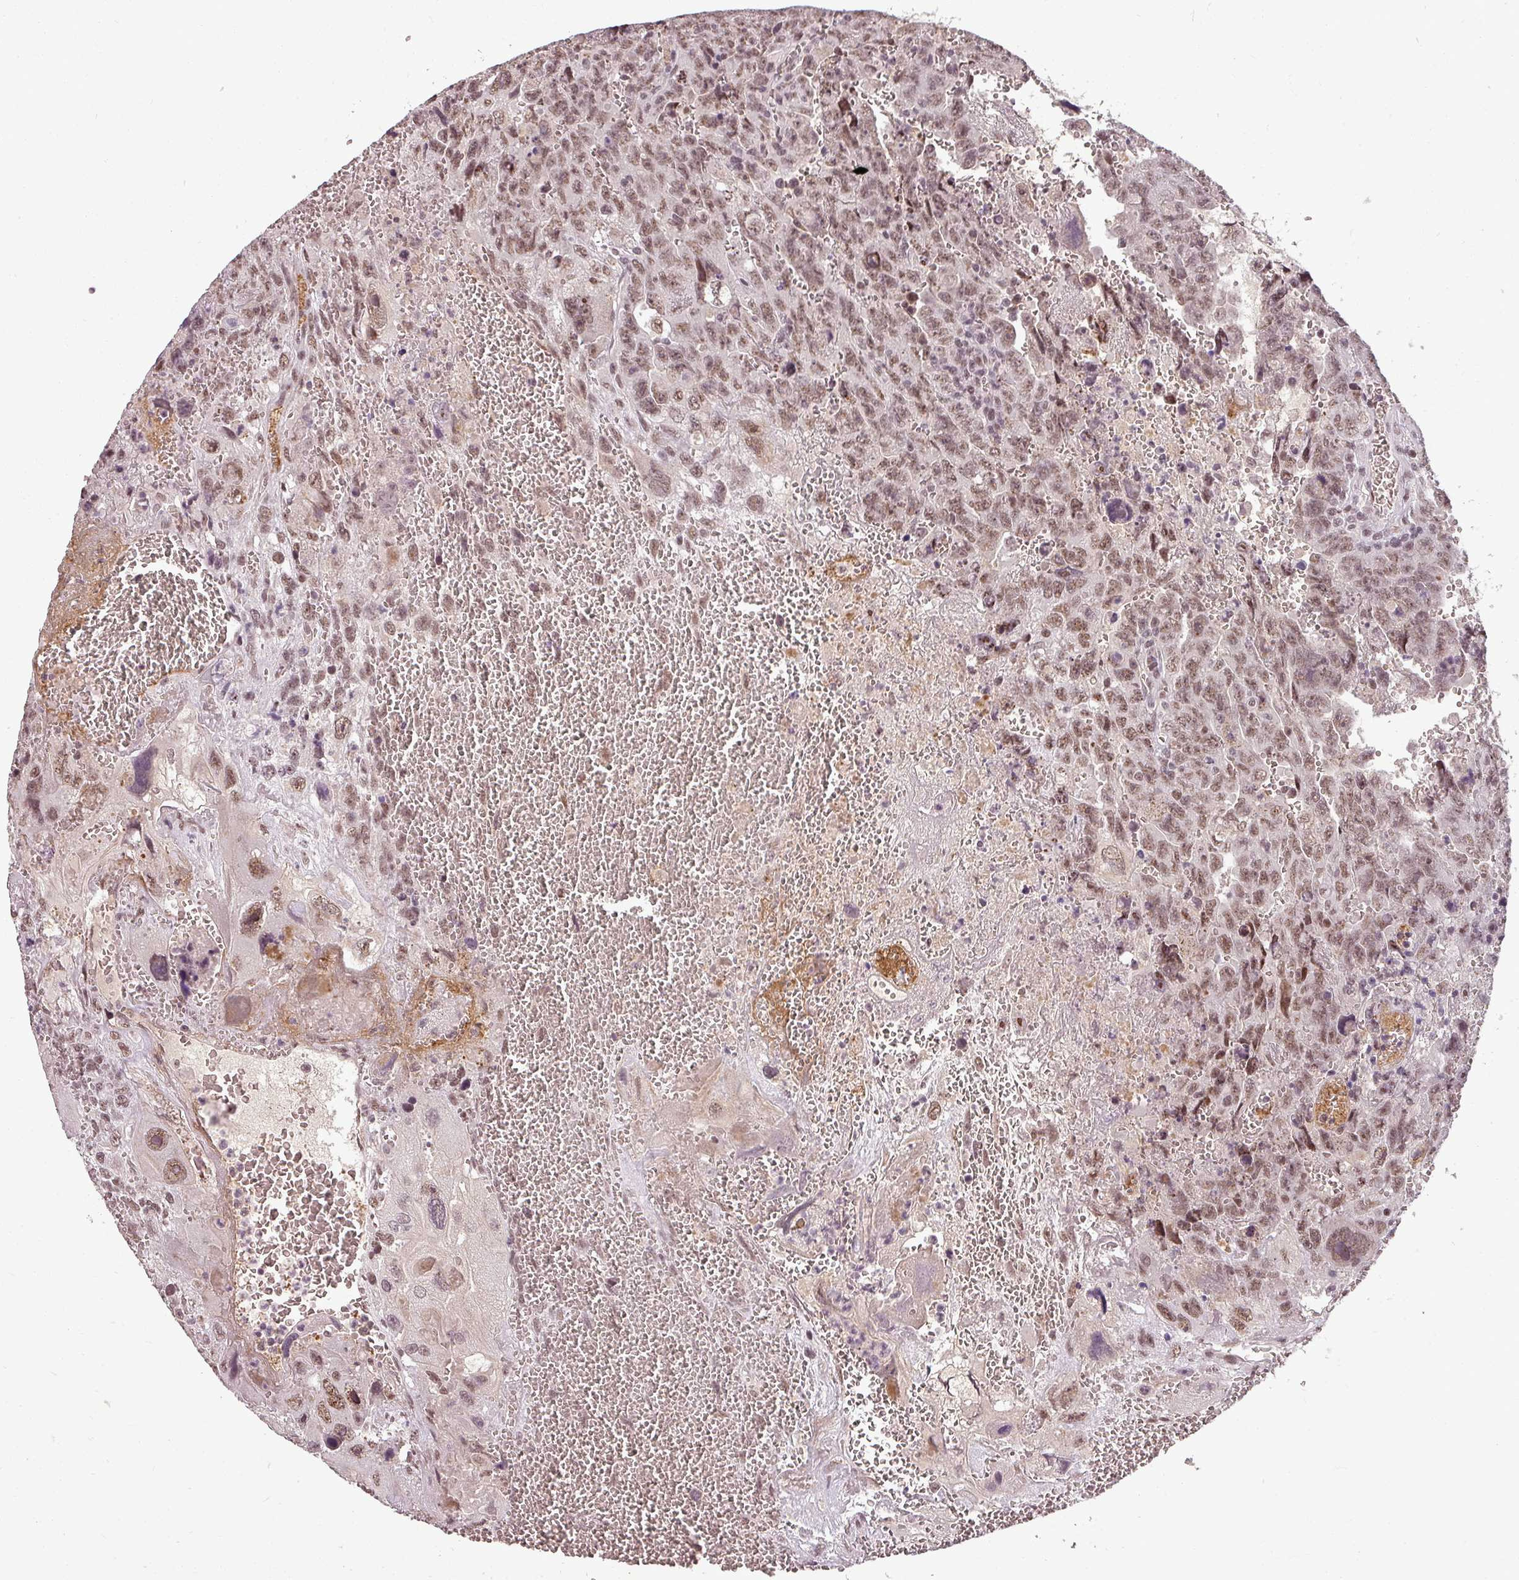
{"staining": {"intensity": "moderate", "quantity": ">75%", "location": "nuclear"}, "tissue": "testis cancer", "cell_type": "Tumor cells", "image_type": "cancer", "snomed": [{"axis": "morphology", "description": "Carcinoma, Embryonal, NOS"}, {"axis": "topography", "description": "Testis"}], "caption": "Human testis embryonal carcinoma stained for a protein (brown) demonstrates moderate nuclear positive expression in about >75% of tumor cells.", "gene": "BCAS3", "patient": {"sex": "male", "age": 28}}